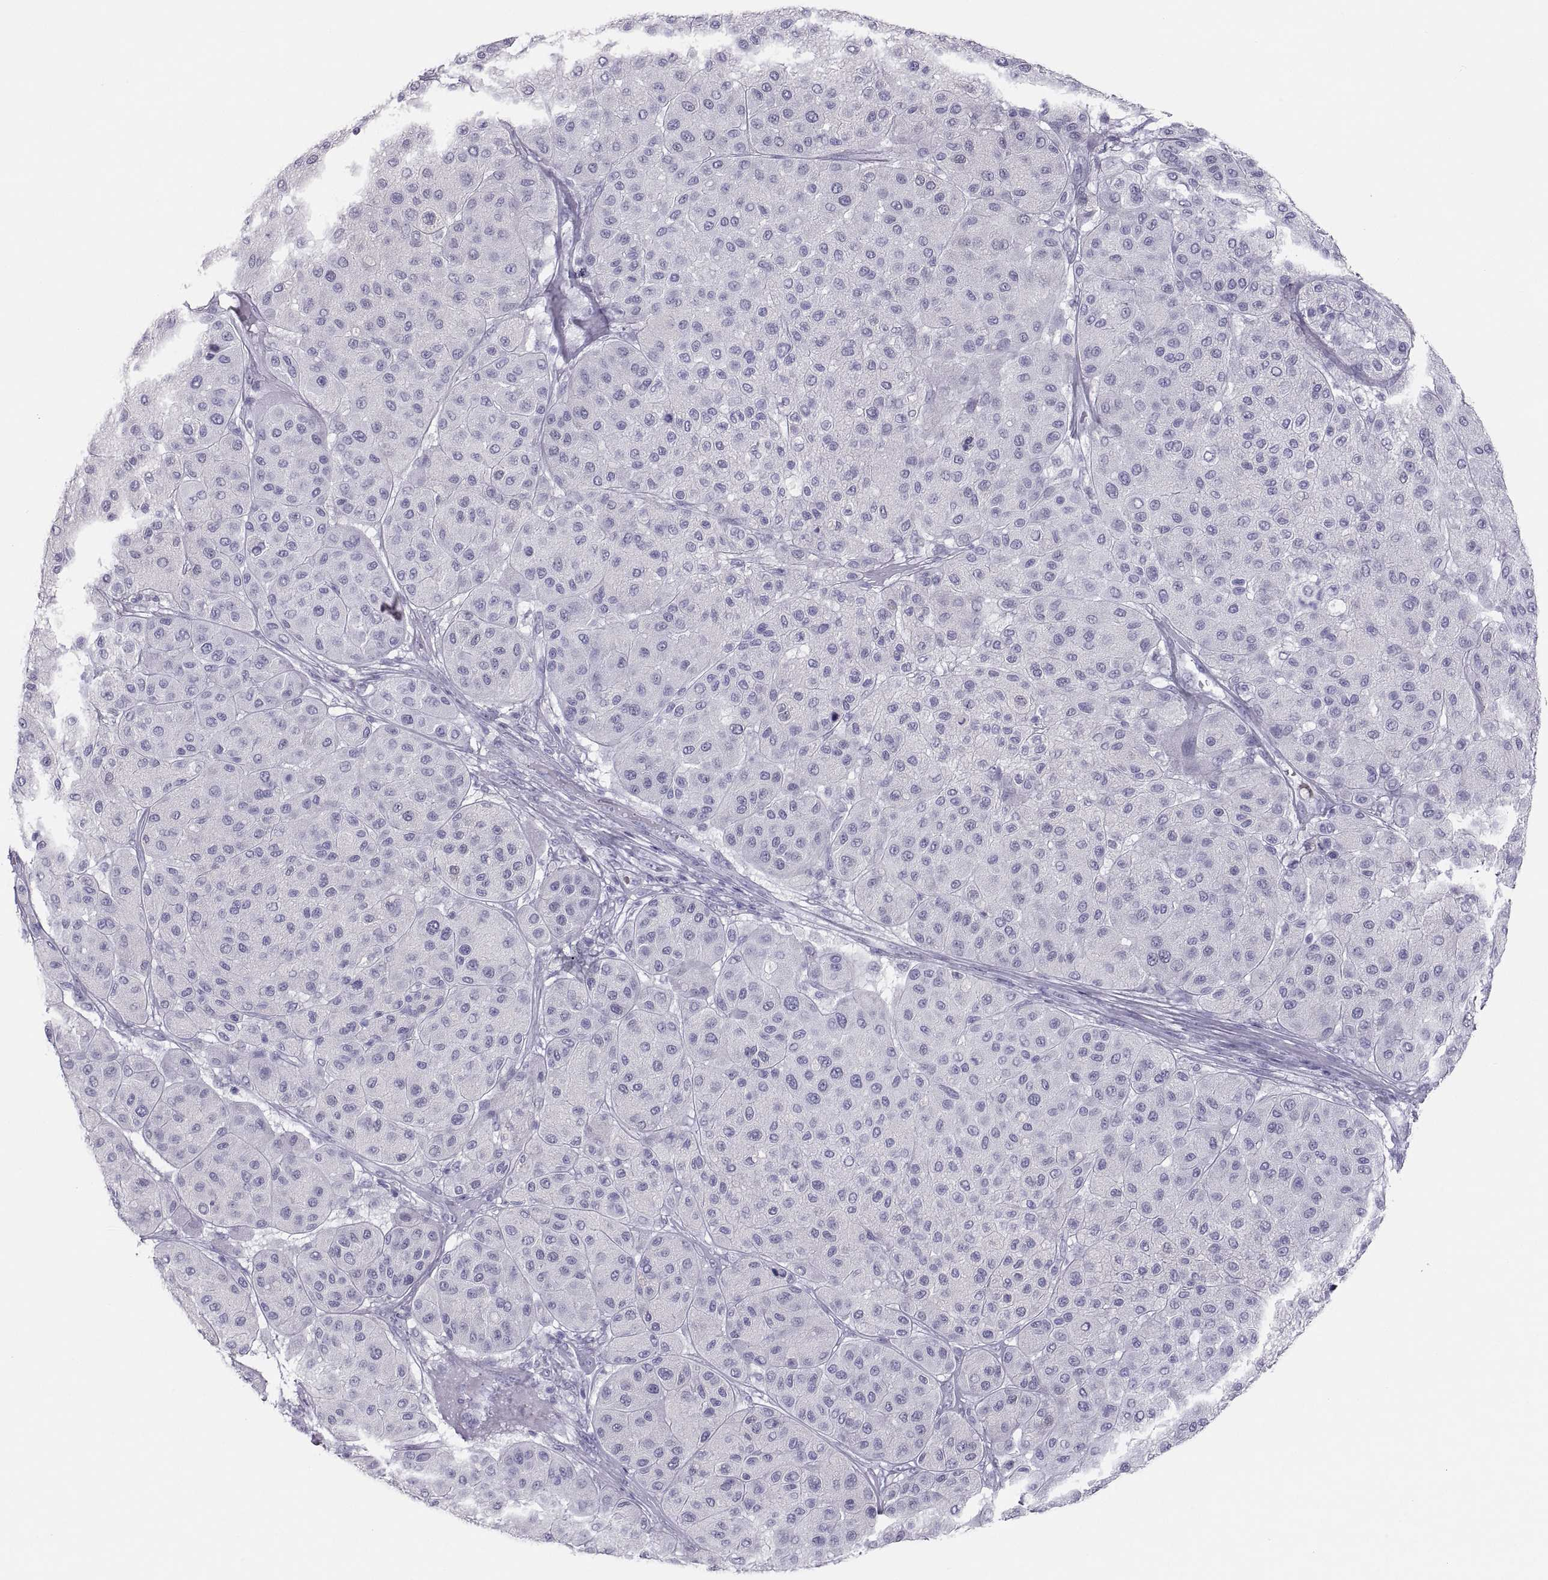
{"staining": {"intensity": "negative", "quantity": "none", "location": "none"}, "tissue": "melanoma", "cell_type": "Tumor cells", "image_type": "cancer", "snomed": [{"axis": "morphology", "description": "Malignant melanoma, Metastatic site"}, {"axis": "topography", "description": "Smooth muscle"}], "caption": "Tumor cells show no significant protein expression in malignant melanoma (metastatic site).", "gene": "SEMG1", "patient": {"sex": "male", "age": 41}}